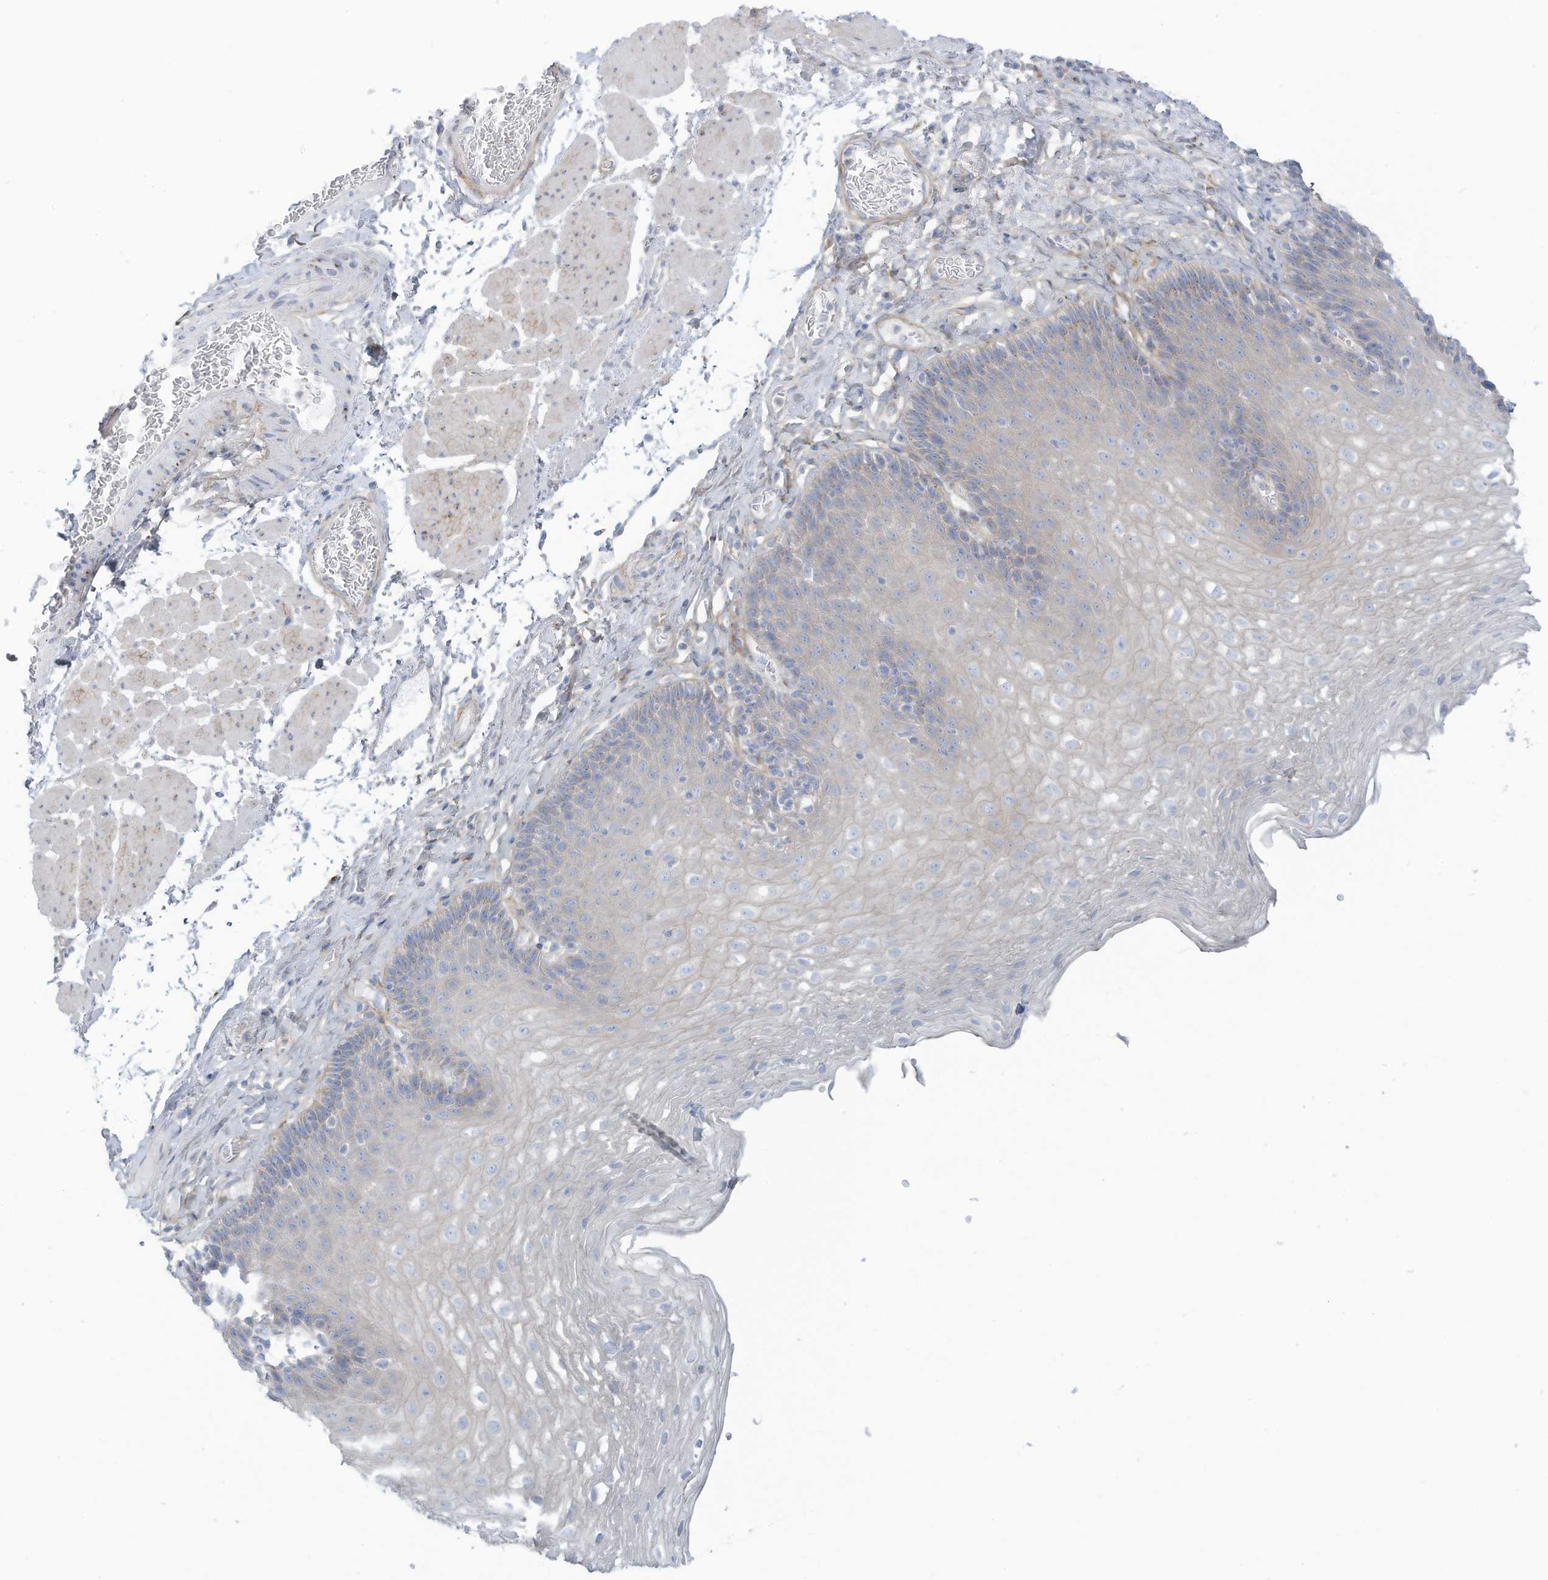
{"staining": {"intensity": "weak", "quantity": "<25%", "location": "cytoplasmic/membranous"}, "tissue": "esophagus", "cell_type": "Squamous epithelial cells", "image_type": "normal", "snomed": [{"axis": "morphology", "description": "Normal tissue, NOS"}, {"axis": "topography", "description": "Esophagus"}], "caption": "Squamous epithelial cells show no significant protein staining in unremarkable esophagus. (DAB immunohistochemistry, high magnification).", "gene": "TRMT2B", "patient": {"sex": "female", "age": 66}}